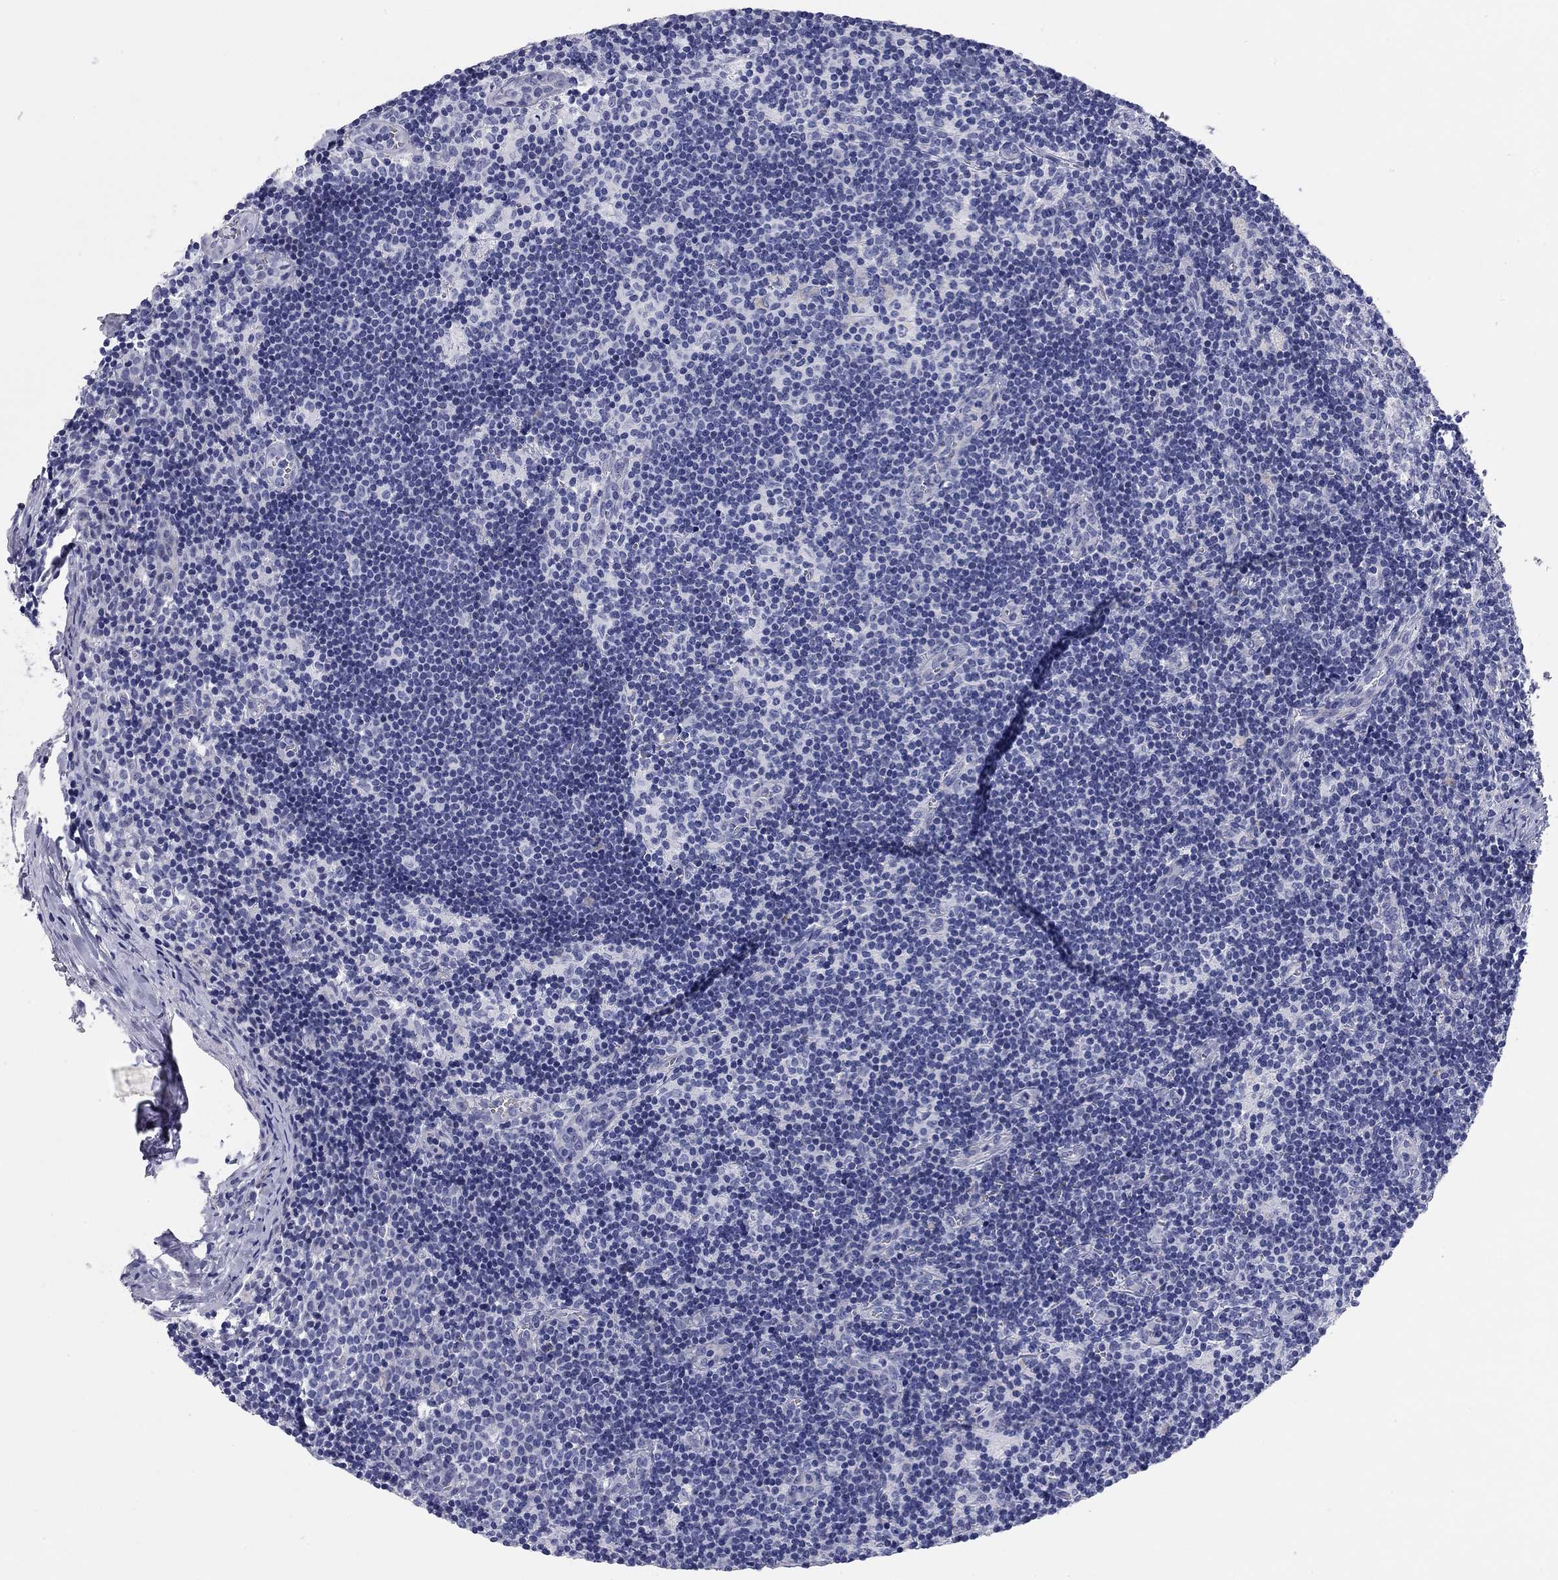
{"staining": {"intensity": "negative", "quantity": "none", "location": "none"}, "tissue": "lymph node", "cell_type": "Germinal center cells", "image_type": "normal", "snomed": [{"axis": "morphology", "description": "Normal tissue, NOS"}, {"axis": "topography", "description": "Lymph node"}], "caption": "The micrograph shows no significant positivity in germinal center cells of lymph node. The staining was performed using DAB to visualize the protein expression in brown, while the nuclei were stained in blue with hematoxylin (Magnification: 20x).", "gene": "CHI3L2", "patient": {"sex": "female", "age": 52}}